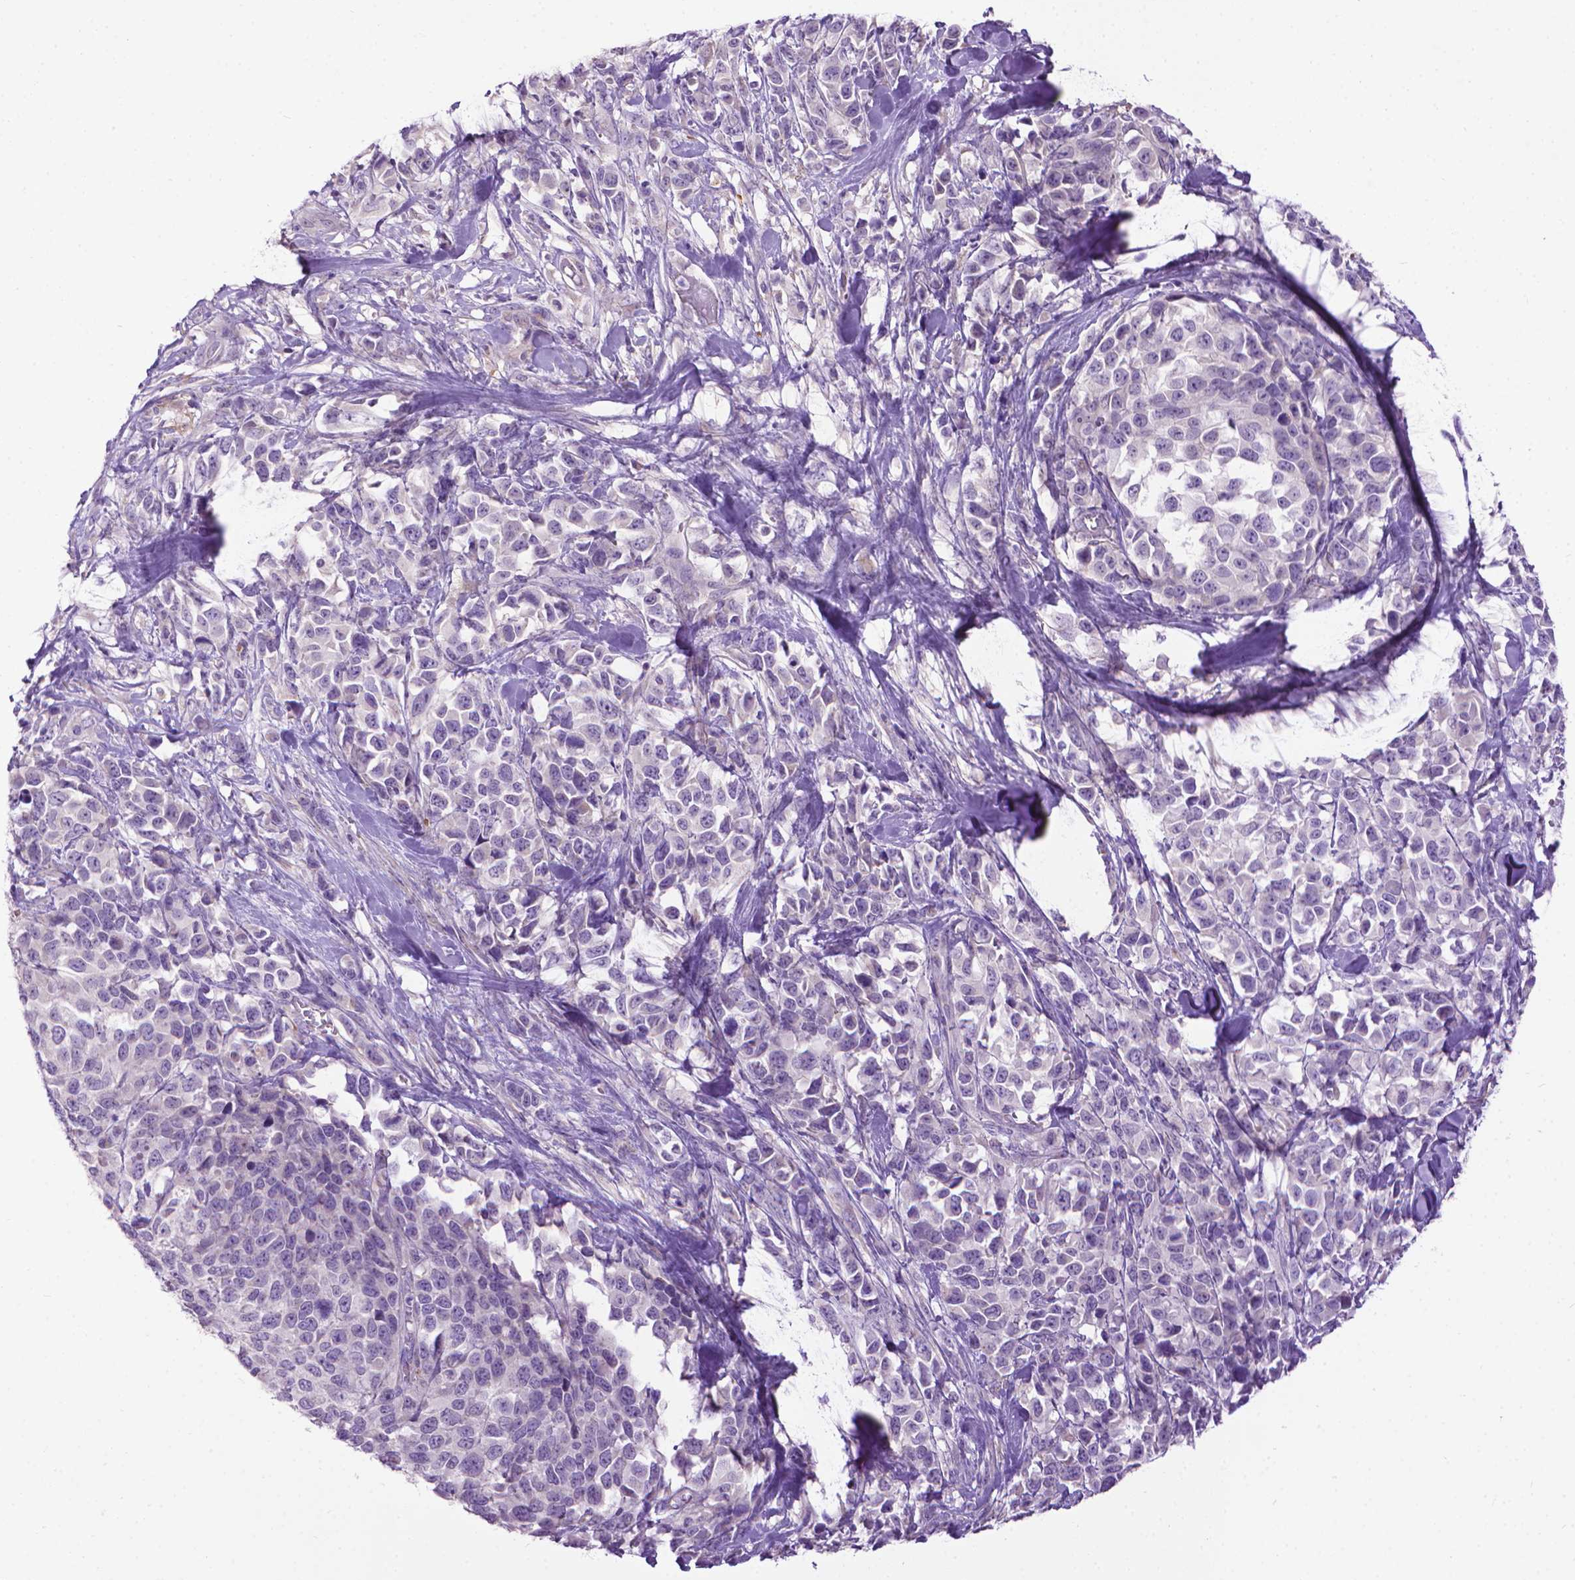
{"staining": {"intensity": "negative", "quantity": "none", "location": "none"}, "tissue": "melanoma", "cell_type": "Tumor cells", "image_type": "cancer", "snomed": [{"axis": "morphology", "description": "Malignant melanoma, Metastatic site"}, {"axis": "topography", "description": "Skin"}], "caption": "Tumor cells are negative for brown protein staining in malignant melanoma (metastatic site).", "gene": "AQP10", "patient": {"sex": "male", "age": 84}}